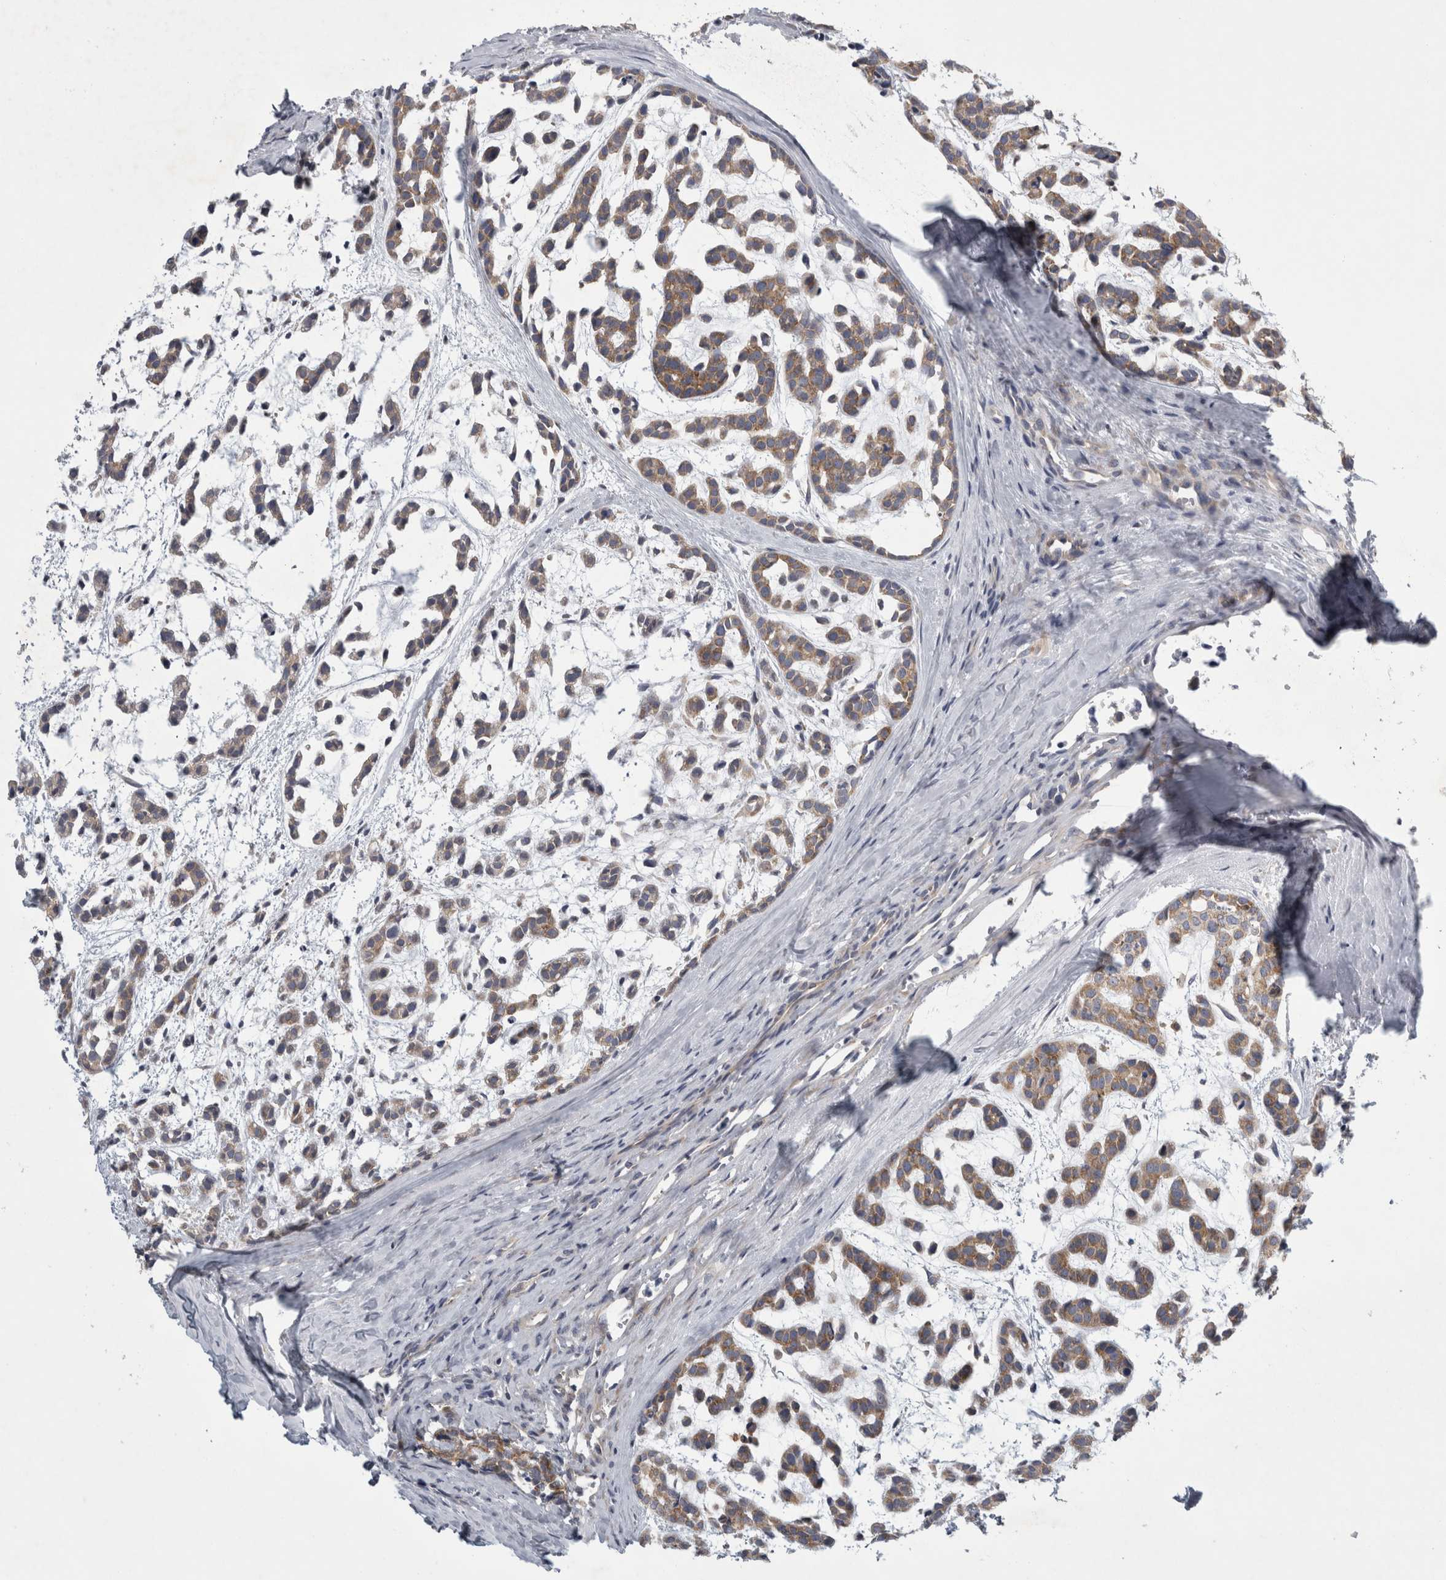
{"staining": {"intensity": "moderate", "quantity": ">75%", "location": "cytoplasmic/membranous"}, "tissue": "head and neck cancer", "cell_type": "Tumor cells", "image_type": "cancer", "snomed": [{"axis": "morphology", "description": "Adenocarcinoma, NOS"}, {"axis": "morphology", "description": "Adenoma, NOS"}, {"axis": "topography", "description": "Head-Neck"}], "caption": "Protein expression analysis of human head and neck cancer reveals moderate cytoplasmic/membranous expression in about >75% of tumor cells.", "gene": "PRRC2C", "patient": {"sex": "female", "age": 55}}